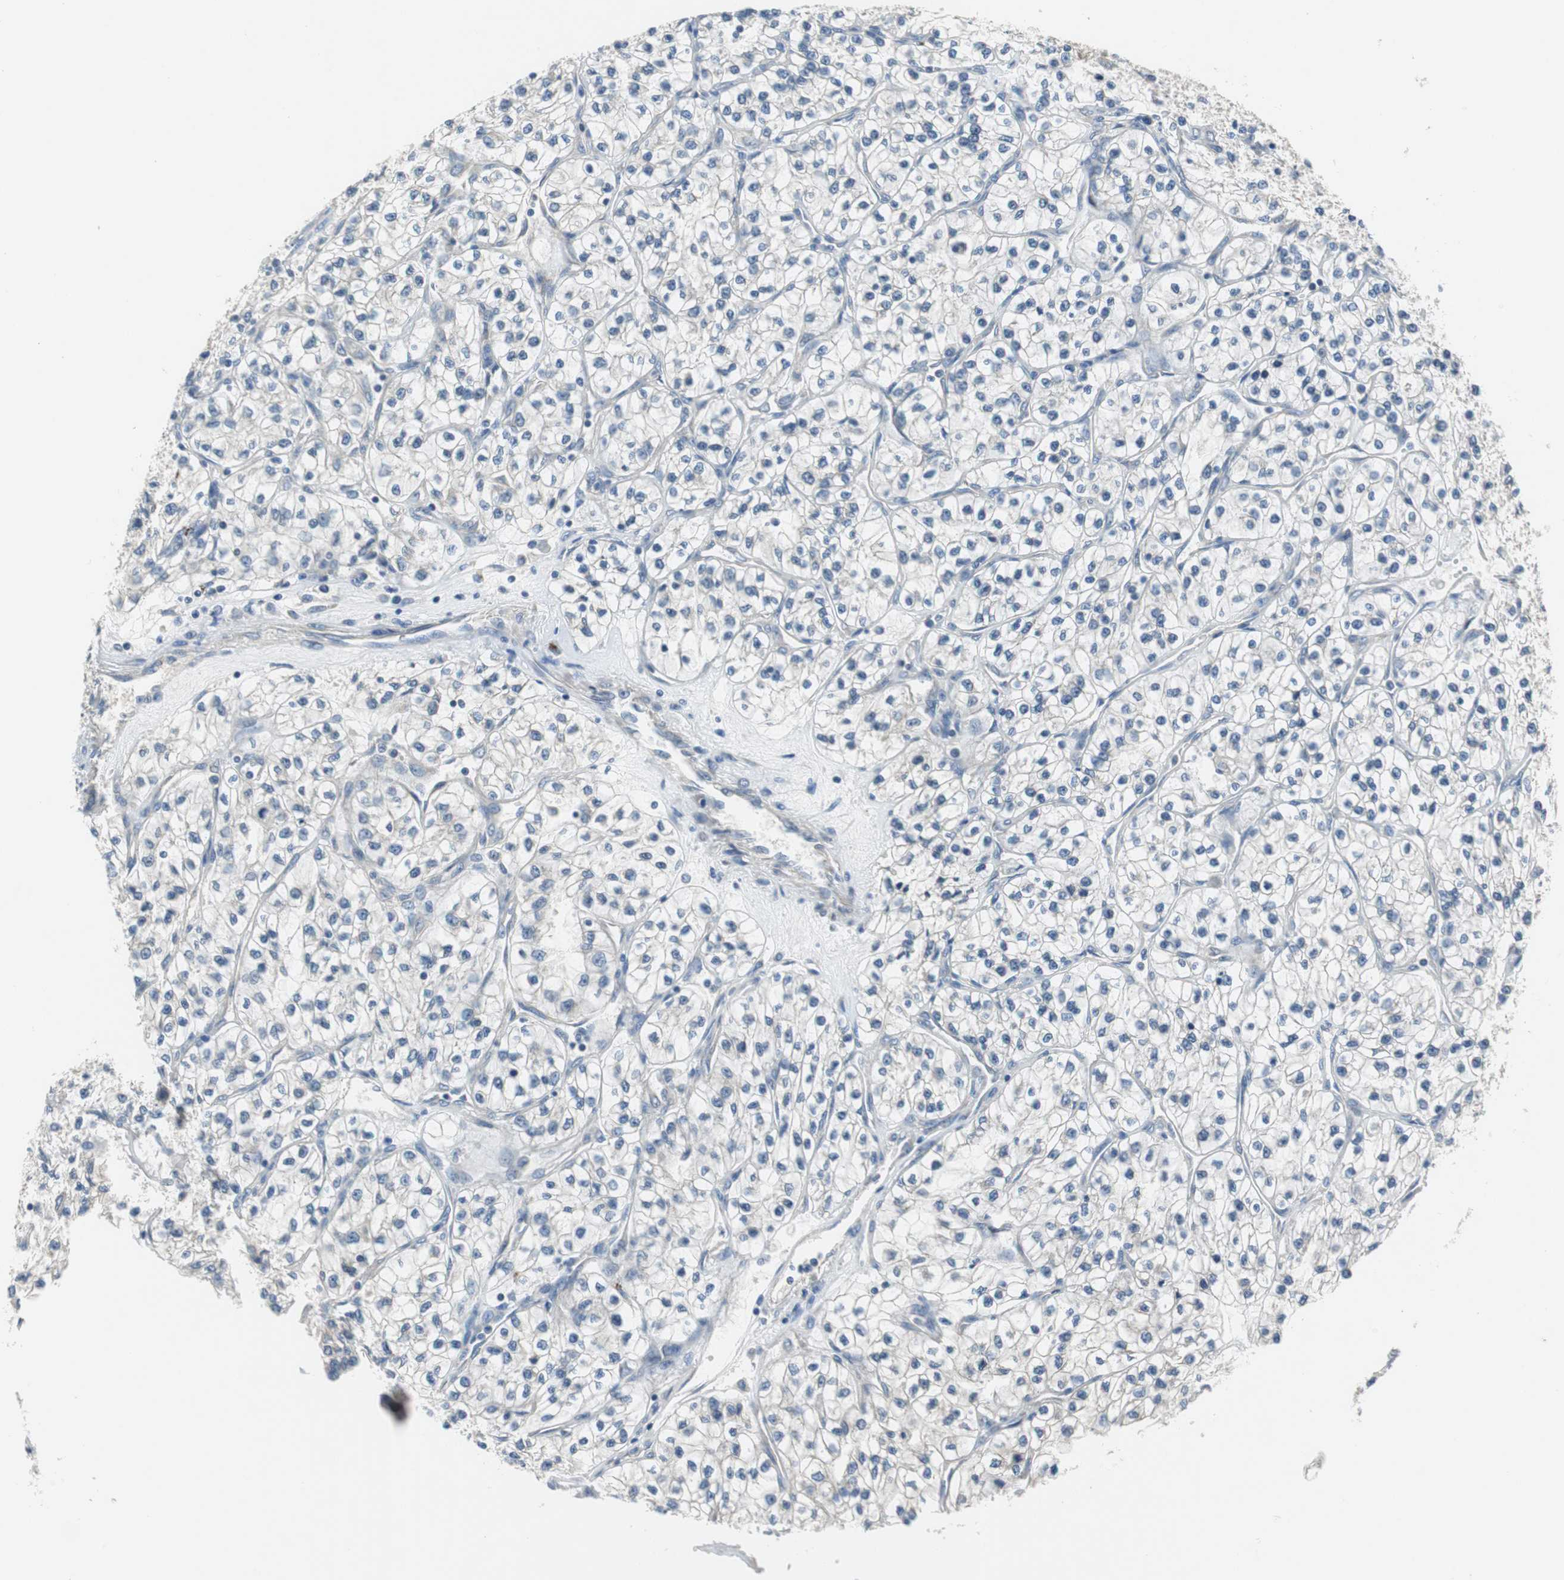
{"staining": {"intensity": "negative", "quantity": "none", "location": "none"}, "tissue": "renal cancer", "cell_type": "Tumor cells", "image_type": "cancer", "snomed": [{"axis": "morphology", "description": "Adenocarcinoma, NOS"}, {"axis": "topography", "description": "Kidney"}], "caption": "Immunohistochemistry of human adenocarcinoma (renal) displays no staining in tumor cells.", "gene": "FADS2", "patient": {"sex": "female", "age": 57}}